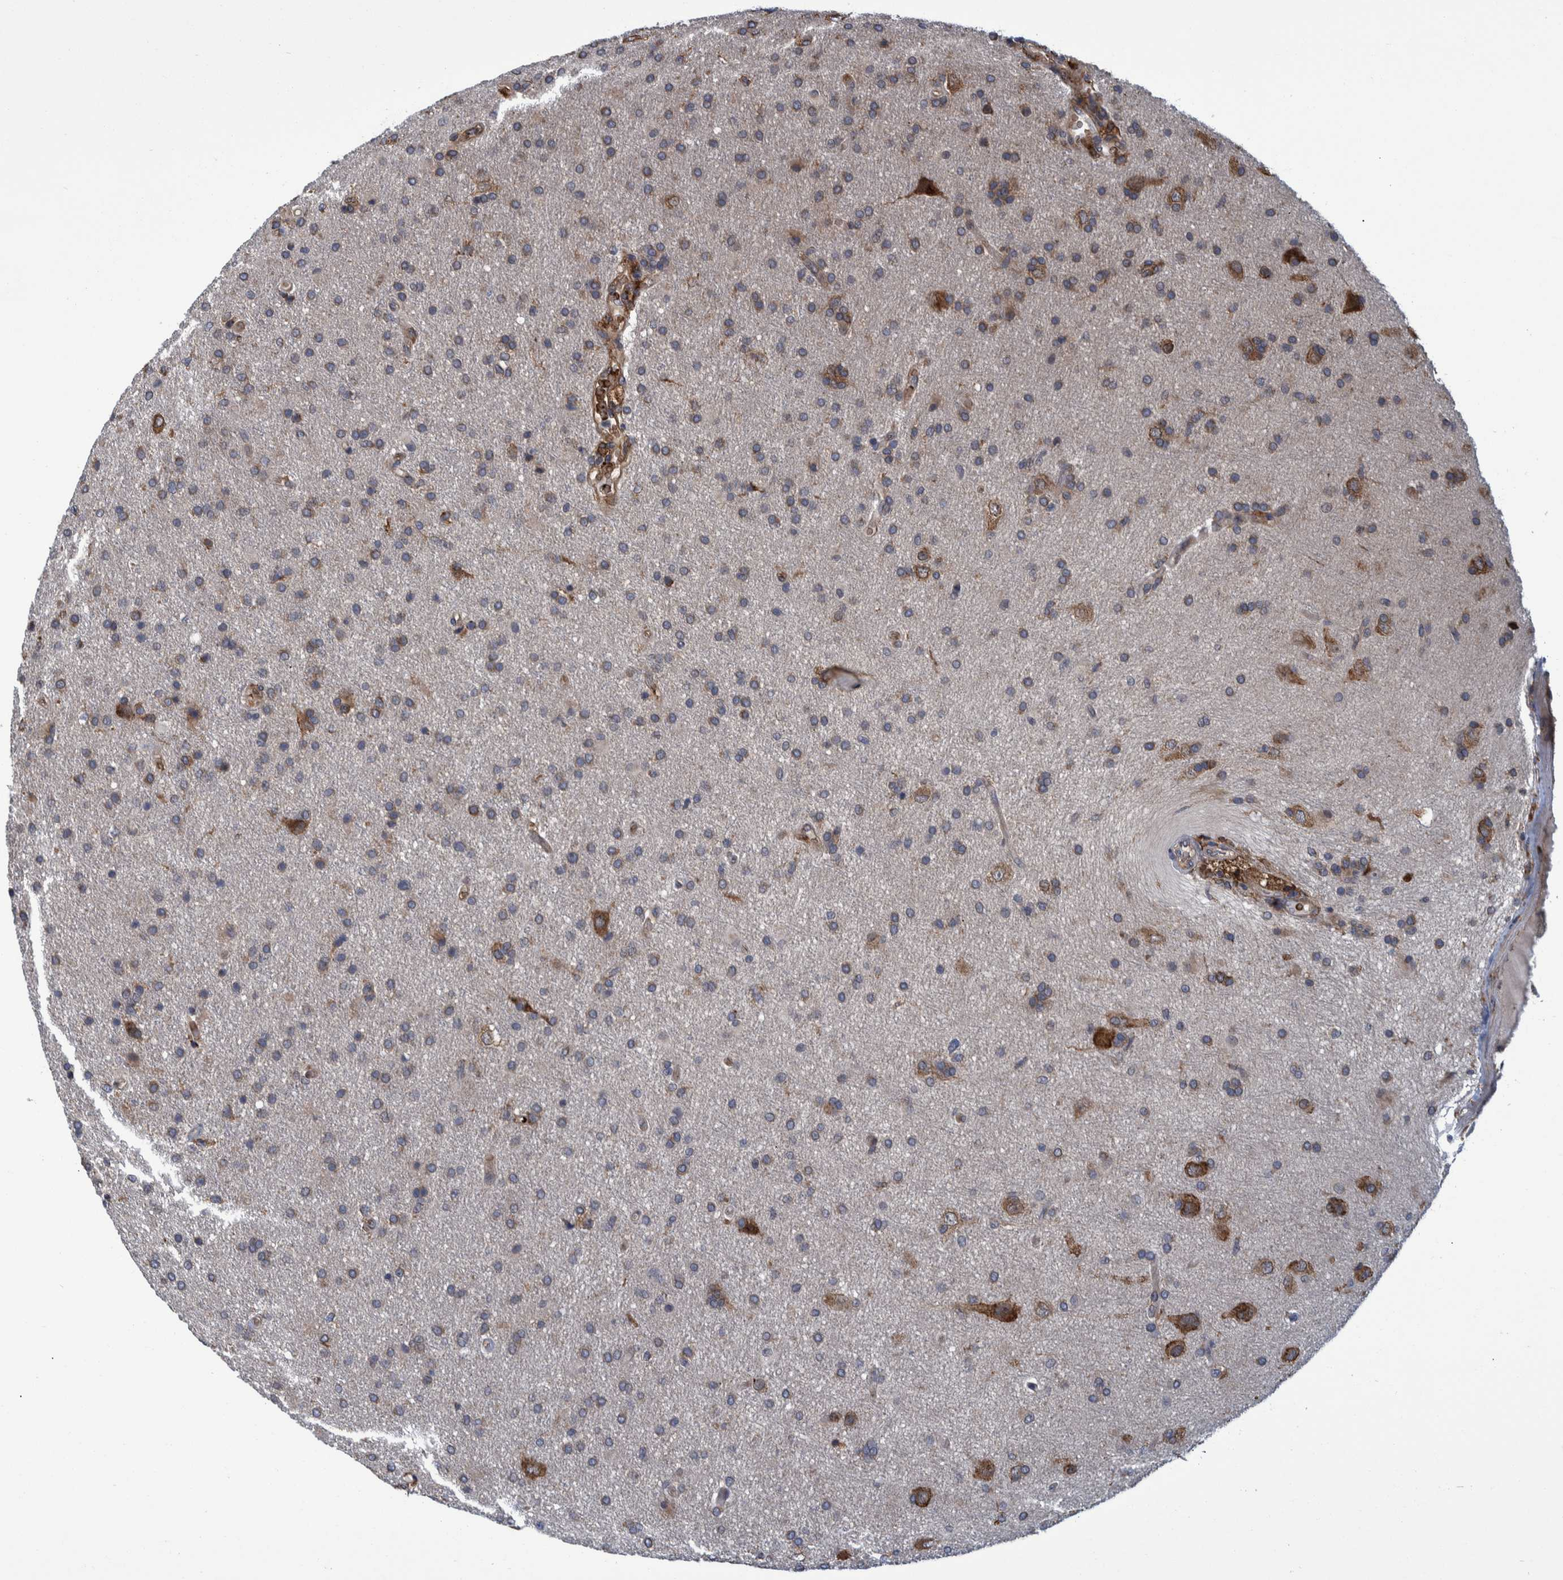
{"staining": {"intensity": "weak", "quantity": ">75%", "location": "cytoplasmic/membranous"}, "tissue": "glioma", "cell_type": "Tumor cells", "image_type": "cancer", "snomed": [{"axis": "morphology", "description": "Glioma, malignant, High grade"}, {"axis": "topography", "description": "Brain"}], "caption": "Protein staining displays weak cytoplasmic/membranous positivity in about >75% of tumor cells in malignant glioma (high-grade). (DAB IHC with brightfield microscopy, high magnification).", "gene": "SPAG5", "patient": {"sex": "male", "age": 72}}